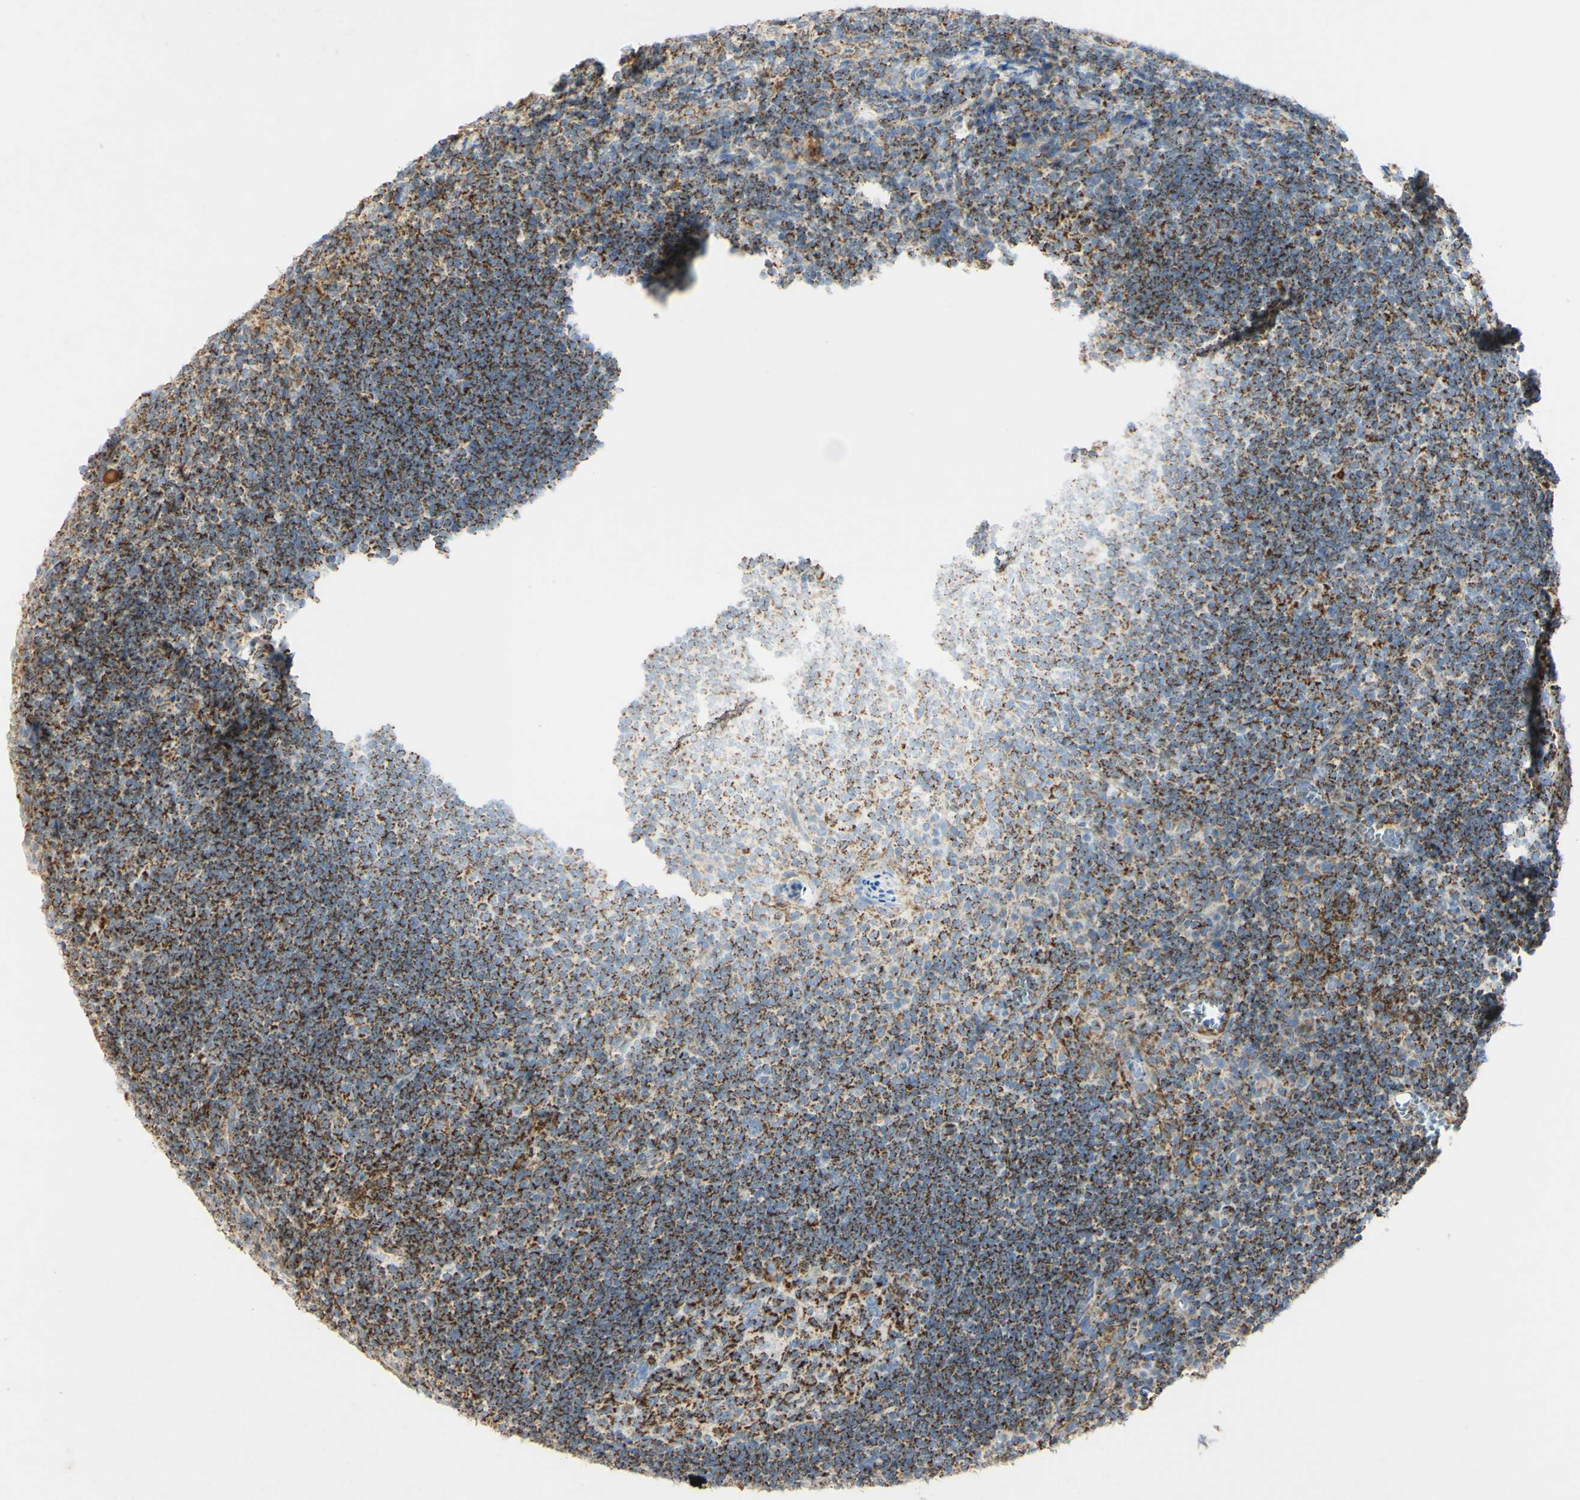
{"staining": {"intensity": "strong", "quantity": ">75%", "location": "cytoplasmic/membranous"}, "tissue": "tonsil", "cell_type": "Germinal center cells", "image_type": "normal", "snomed": [{"axis": "morphology", "description": "Normal tissue, NOS"}, {"axis": "topography", "description": "Tonsil"}], "caption": "This photomicrograph displays immunohistochemistry staining of benign tonsil, with high strong cytoplasmic/membranous positivity in approximately >75% of germinal center cells.", "gene": "OXCT1", "patient": {"sex": "male", "age": 37}}